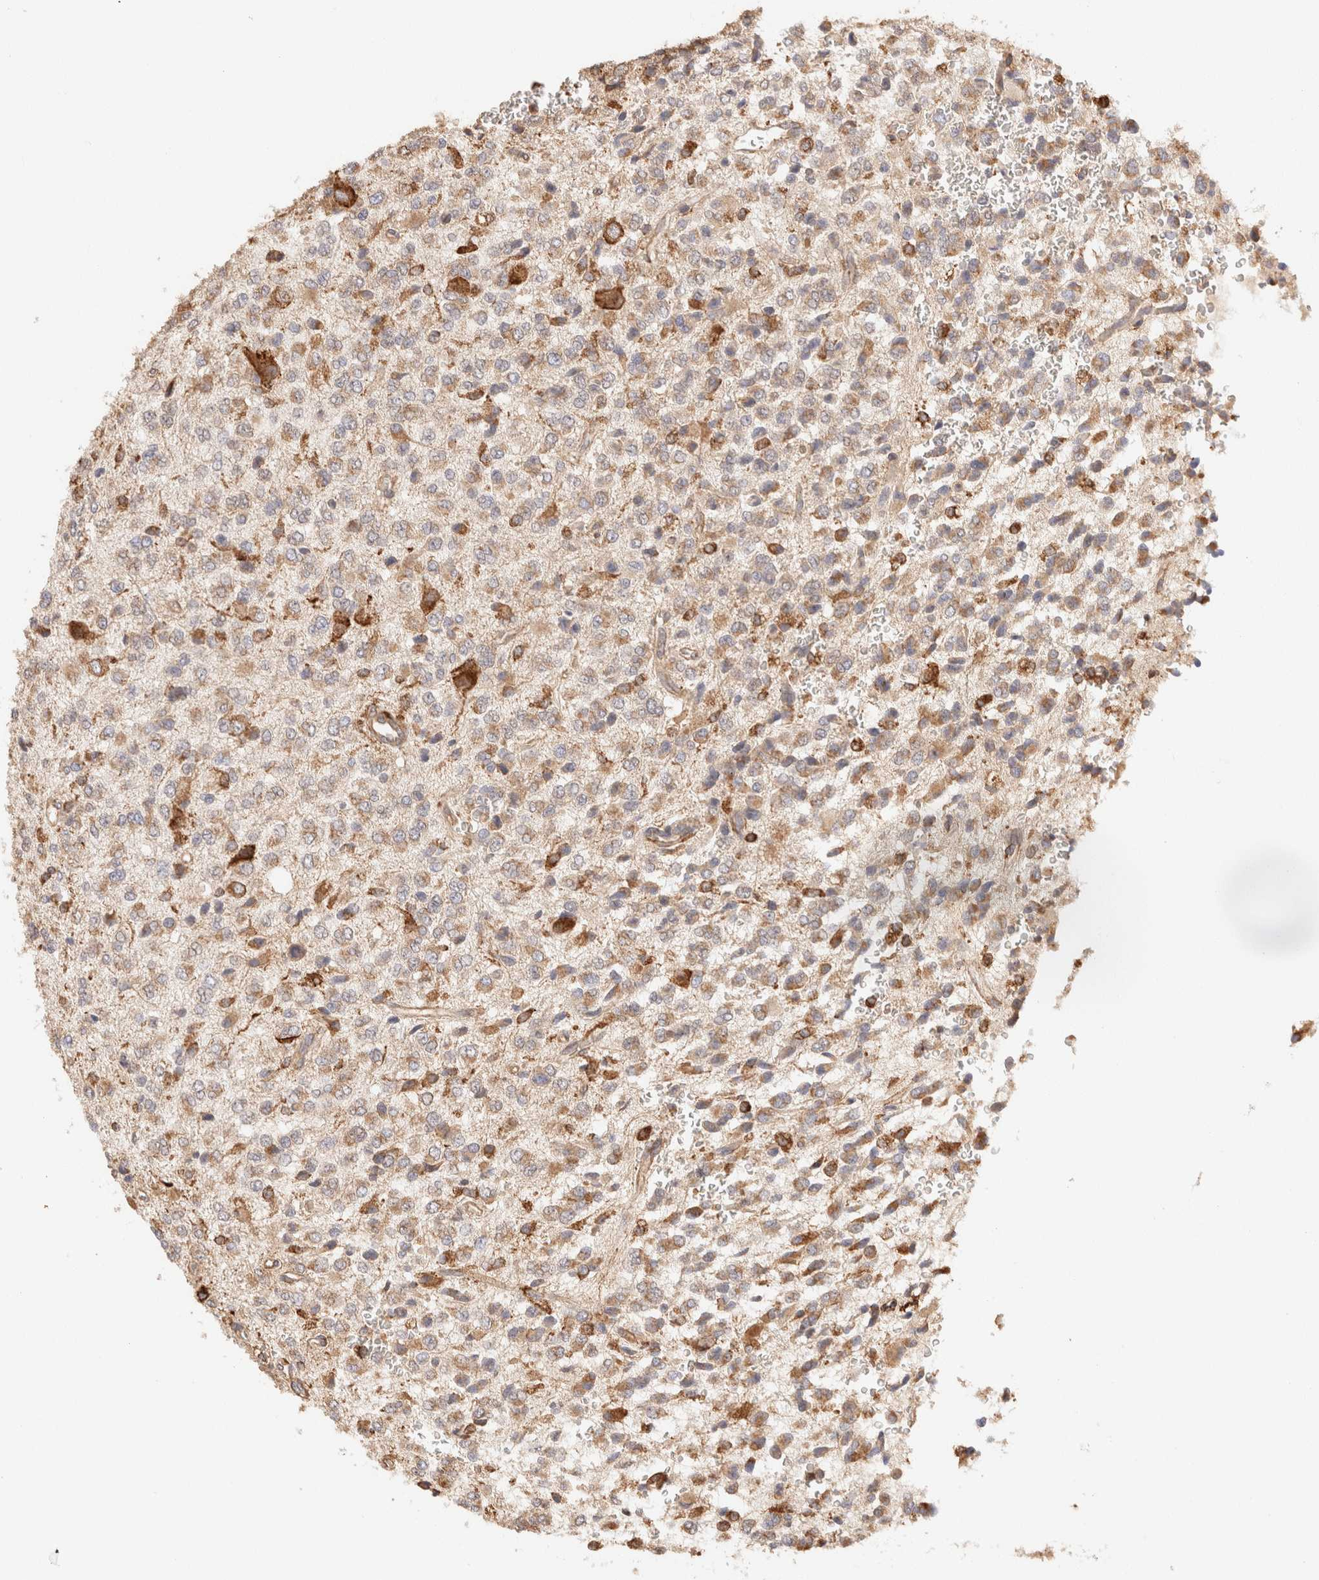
{"staining": {"intensity": "moderate", "quantity": ">75%", "location": "cytoplasmic/membranous"}, "tissue": "glioma", "cell_type": "Tumor cells", "image_type": "cancer", "snomed": [{"axis": "morphology", "description": "Glioma, malignant, High grade"}, {"axis": "topography", "description": "pancreas cauda"}], "caption": "This image reveals immunohistochemistry staining of malignant glioma (high-grade), with medium moderate cytoplasmic/membranous expression in about >75% of tumor cells.", "gene": "FER", "patient": {"sex": "male", "age": 60}}